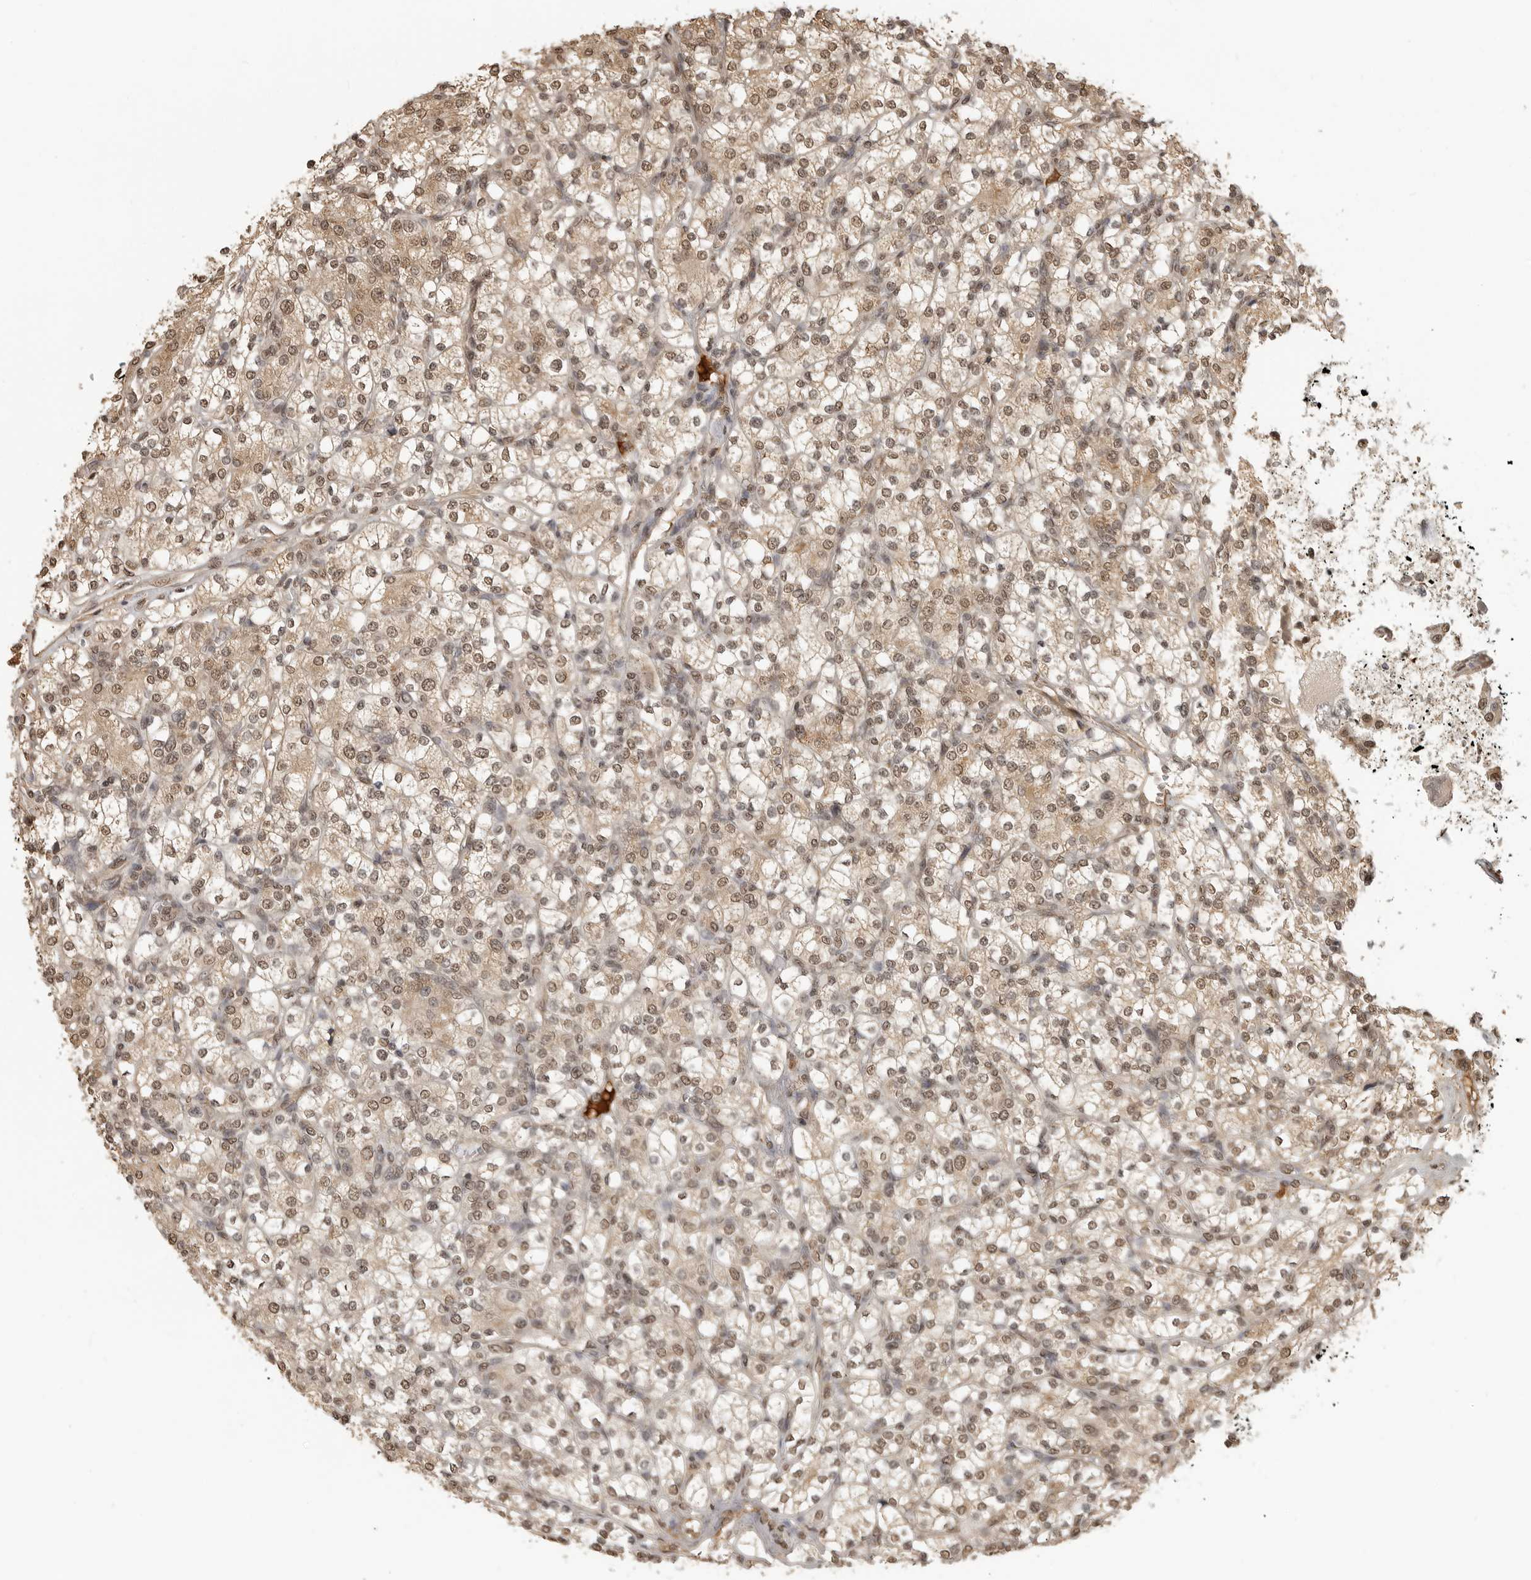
{"staining": {"intensity": "weak", "quantity": ">75%", "location": "nuclear"}, "tissue": "renal cancer", "cell_type": "Tumor cells", "image_type": "cancer", "snomed": [{"axis": "morphology", "description": "Adenocarcinoma, NOS"}, {"axis": "topography", "description": "Kidney"}], "caption": "Immunohistochemical staining of human renal cancer (adenocarcinoma) reveals low levels of weak nuclear protein positivity in approximately >75% of tumor cells. The staining was performed using DAB (3,3'-diaminobenzidine), with brown indicating positive protein expression. Nuclei are stained blue with hematoxylin.", "gene": "CLOCK", "patient": {"sex": "male", "age": 77}}